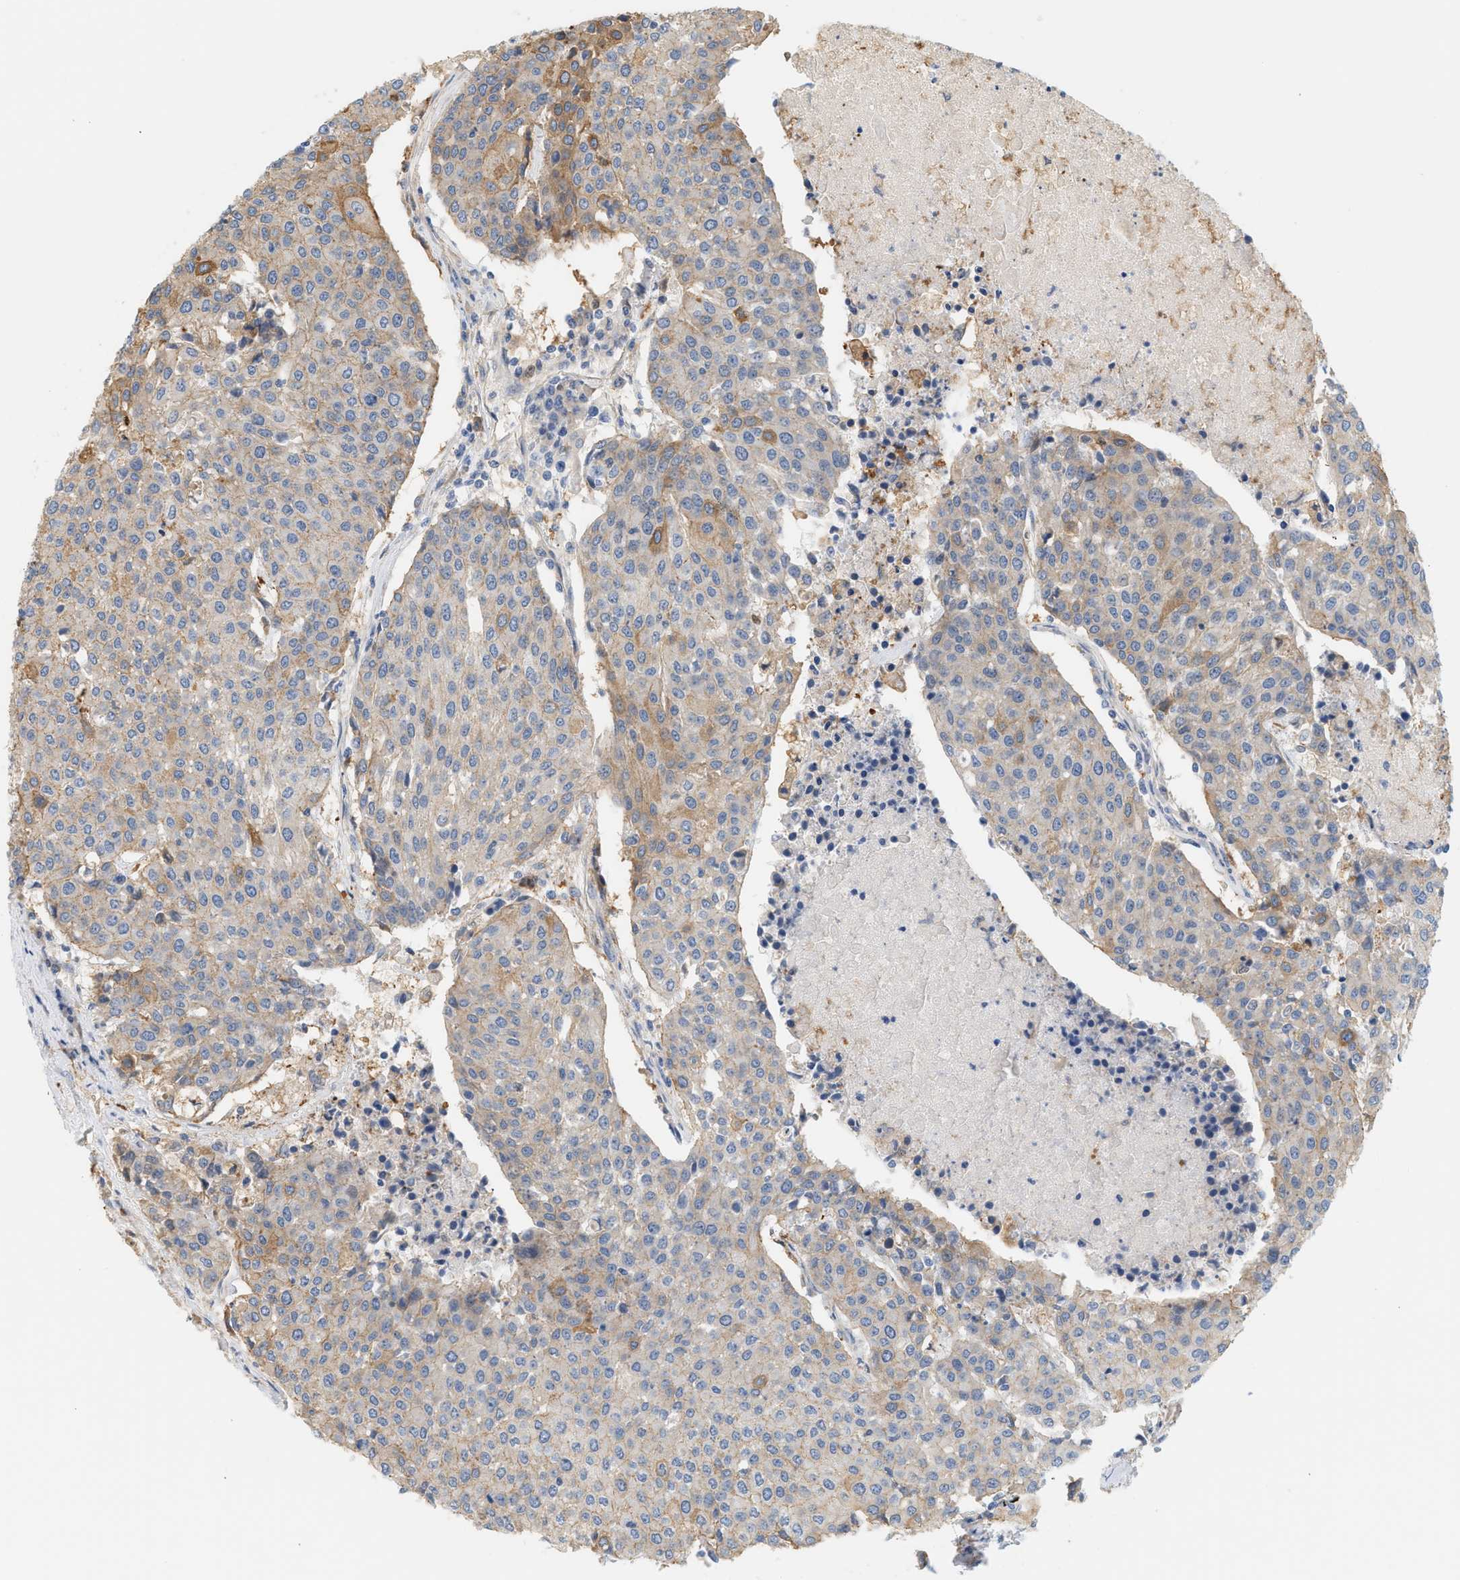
{"staining": {"intensity": "weak", "quantity": "25%-75%", "location": "cytoplasmic/membranous"}, "tissue": "urothelial cancer", "cell_type": "Tumor cells", "image_type": "cancer", "snomed": [{"axis": "morphology", "description": "Urothelial carcinoma, High grade"}, {"axis": "topography", "description": "Urinary bladder"}], "caption": "A brown stain labels weak cytoplasmic/membranous staining of a protein in human high-grade urothelial carcinoma tumor cells.", "gene": "CTXN1", "patient": {"sex": "female", "age": 85}}